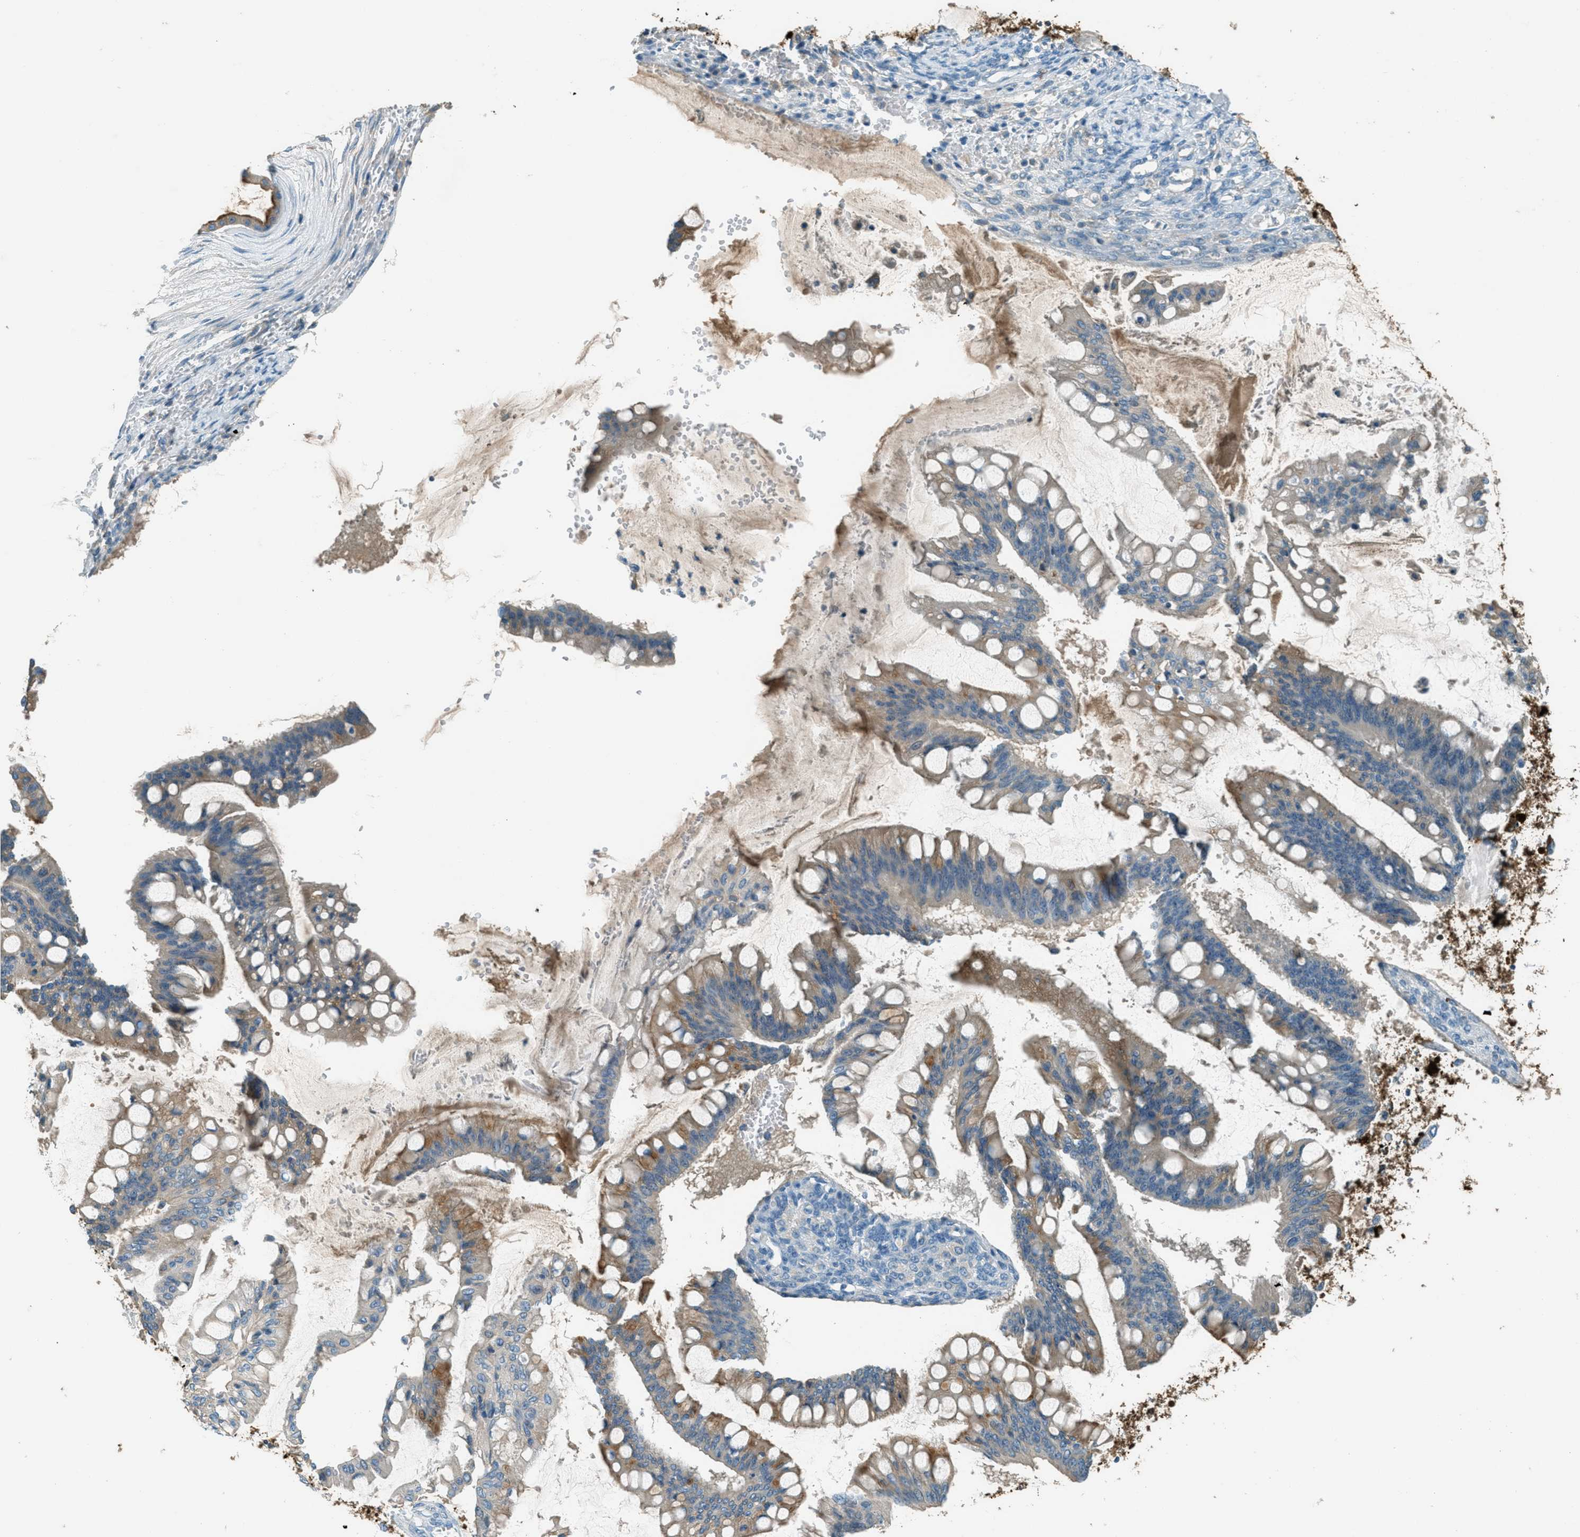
{"staining": {"intensity": "moderate", "quantity": ">75%", "location": "cytoplasmic/membranous"}, "tissue": "ovarian cancer", "cell_type": "Tumor cells", "image_type": "cancer", "snomed": [{"axis": "morphology", "description": "Cystadenocarcinoma, mucinous, NOS"}, {"axis": "topography", "description": "Ovary"}], "caption": "Brown immunohistochemical staining in human mucinous cystadenocarcinoma (ovarian) shows moderate cytoplasmic/membranous expression in approximately >75% of tumor cells. (Brightfield microscopy of DAB IHC at high magnification).", "gene": "MSLN", "patient": {"sex": "female", "age": 73}}